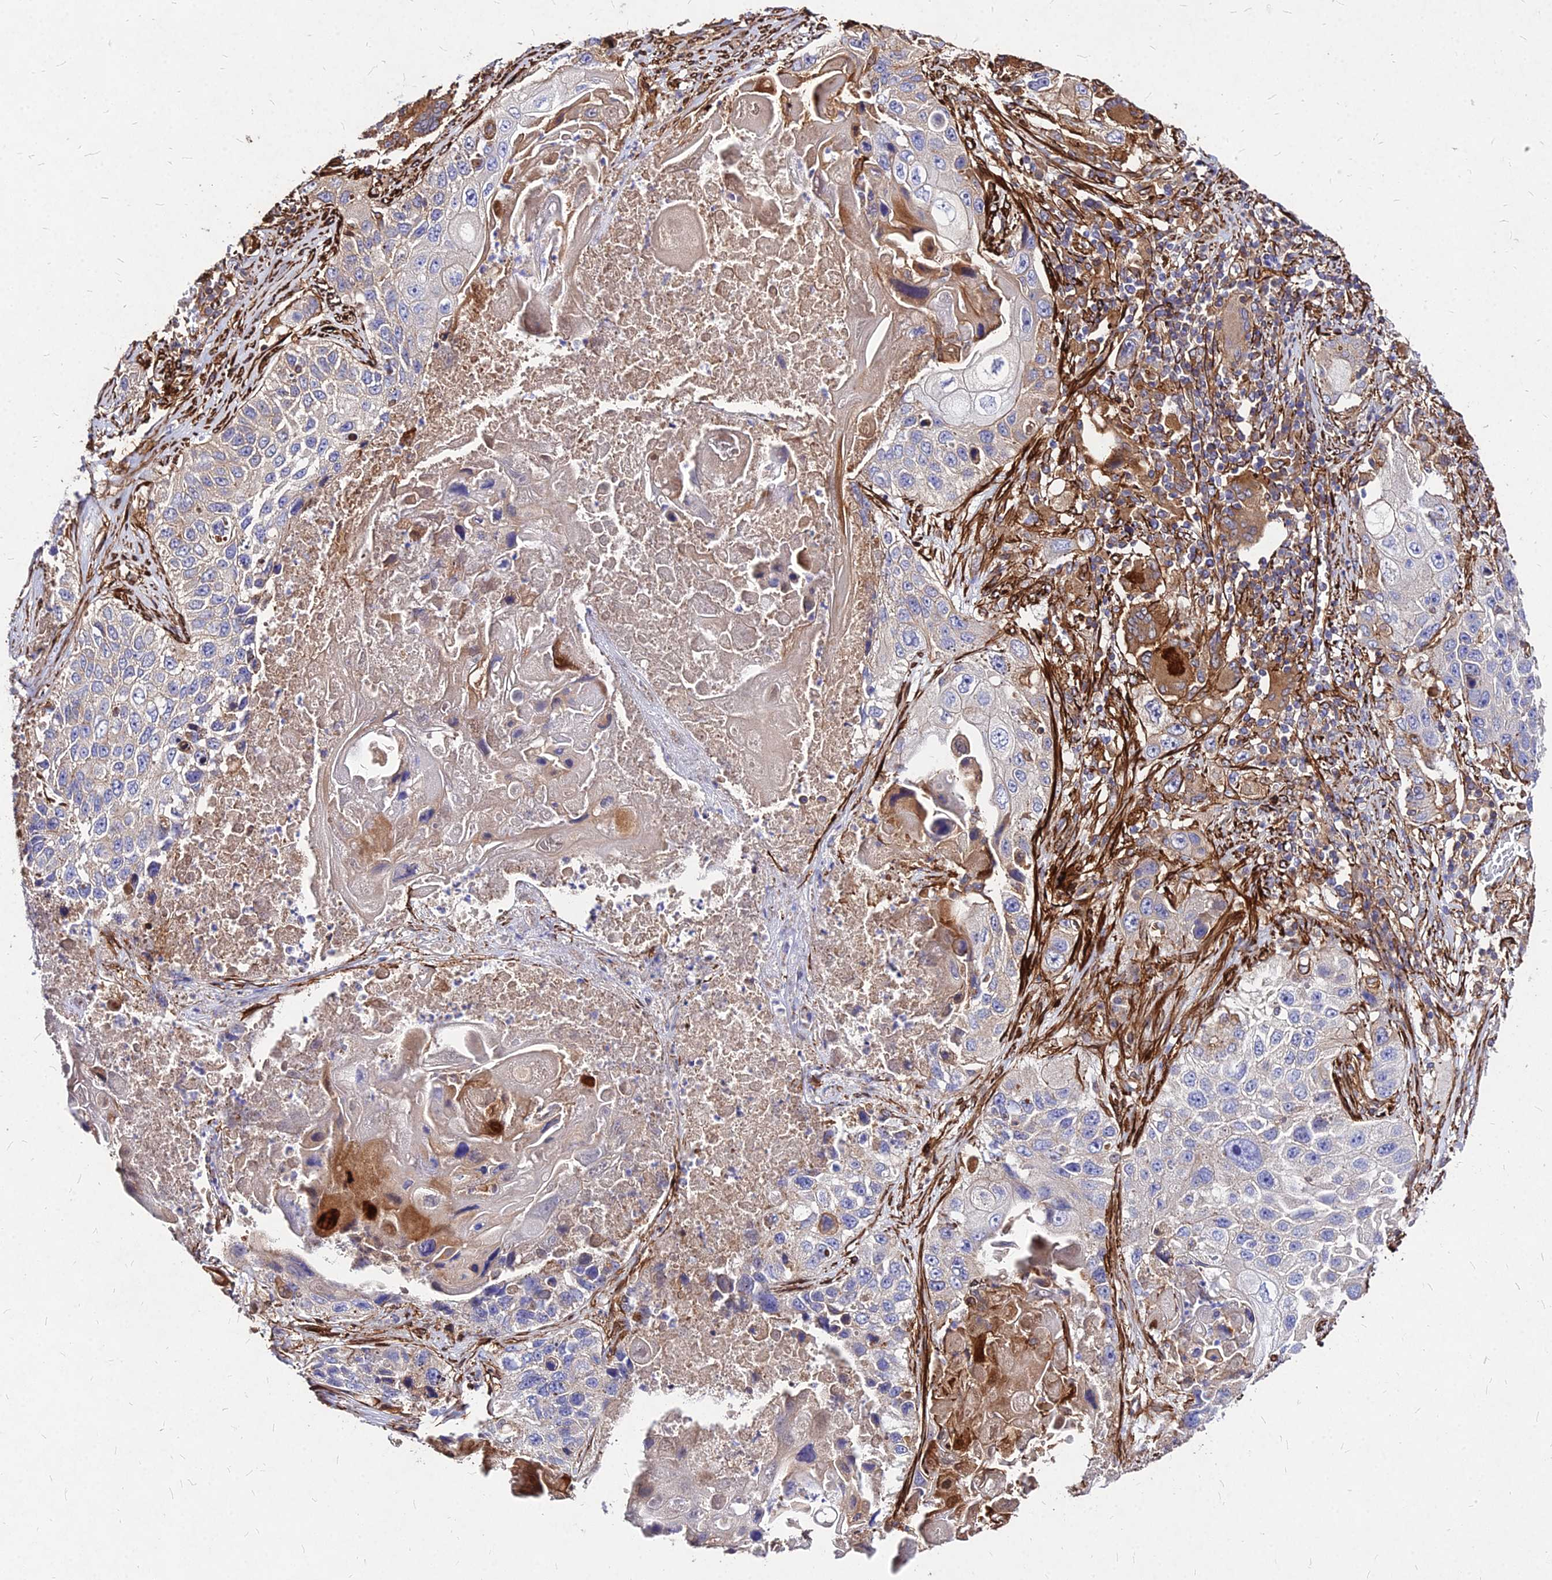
{"staining": {"intensity": "weak", "quantity": "<25%", "location": "cytoplasmic/membranous"}, "tissue": "lung cancer", "cell_type": "Tumor cells", "image_type": "cancer", "snomed": [{"axis": "morphology", "description": "Squamous cell carcinoma, NOS"}, {"axis": "topography", "description": "Lung"}], "caption": "Photomicrograph shows no protein expression in tumor cells of lung squamous cell carcinoma tissue. The staining was performed using DAB to visualize the protein expression in brown, while the nuclei were stained in blue with hematoxylin (Magnification: 20x).", "gene": "EFCC1", "patient": {"sex": "male", "age": 61}}